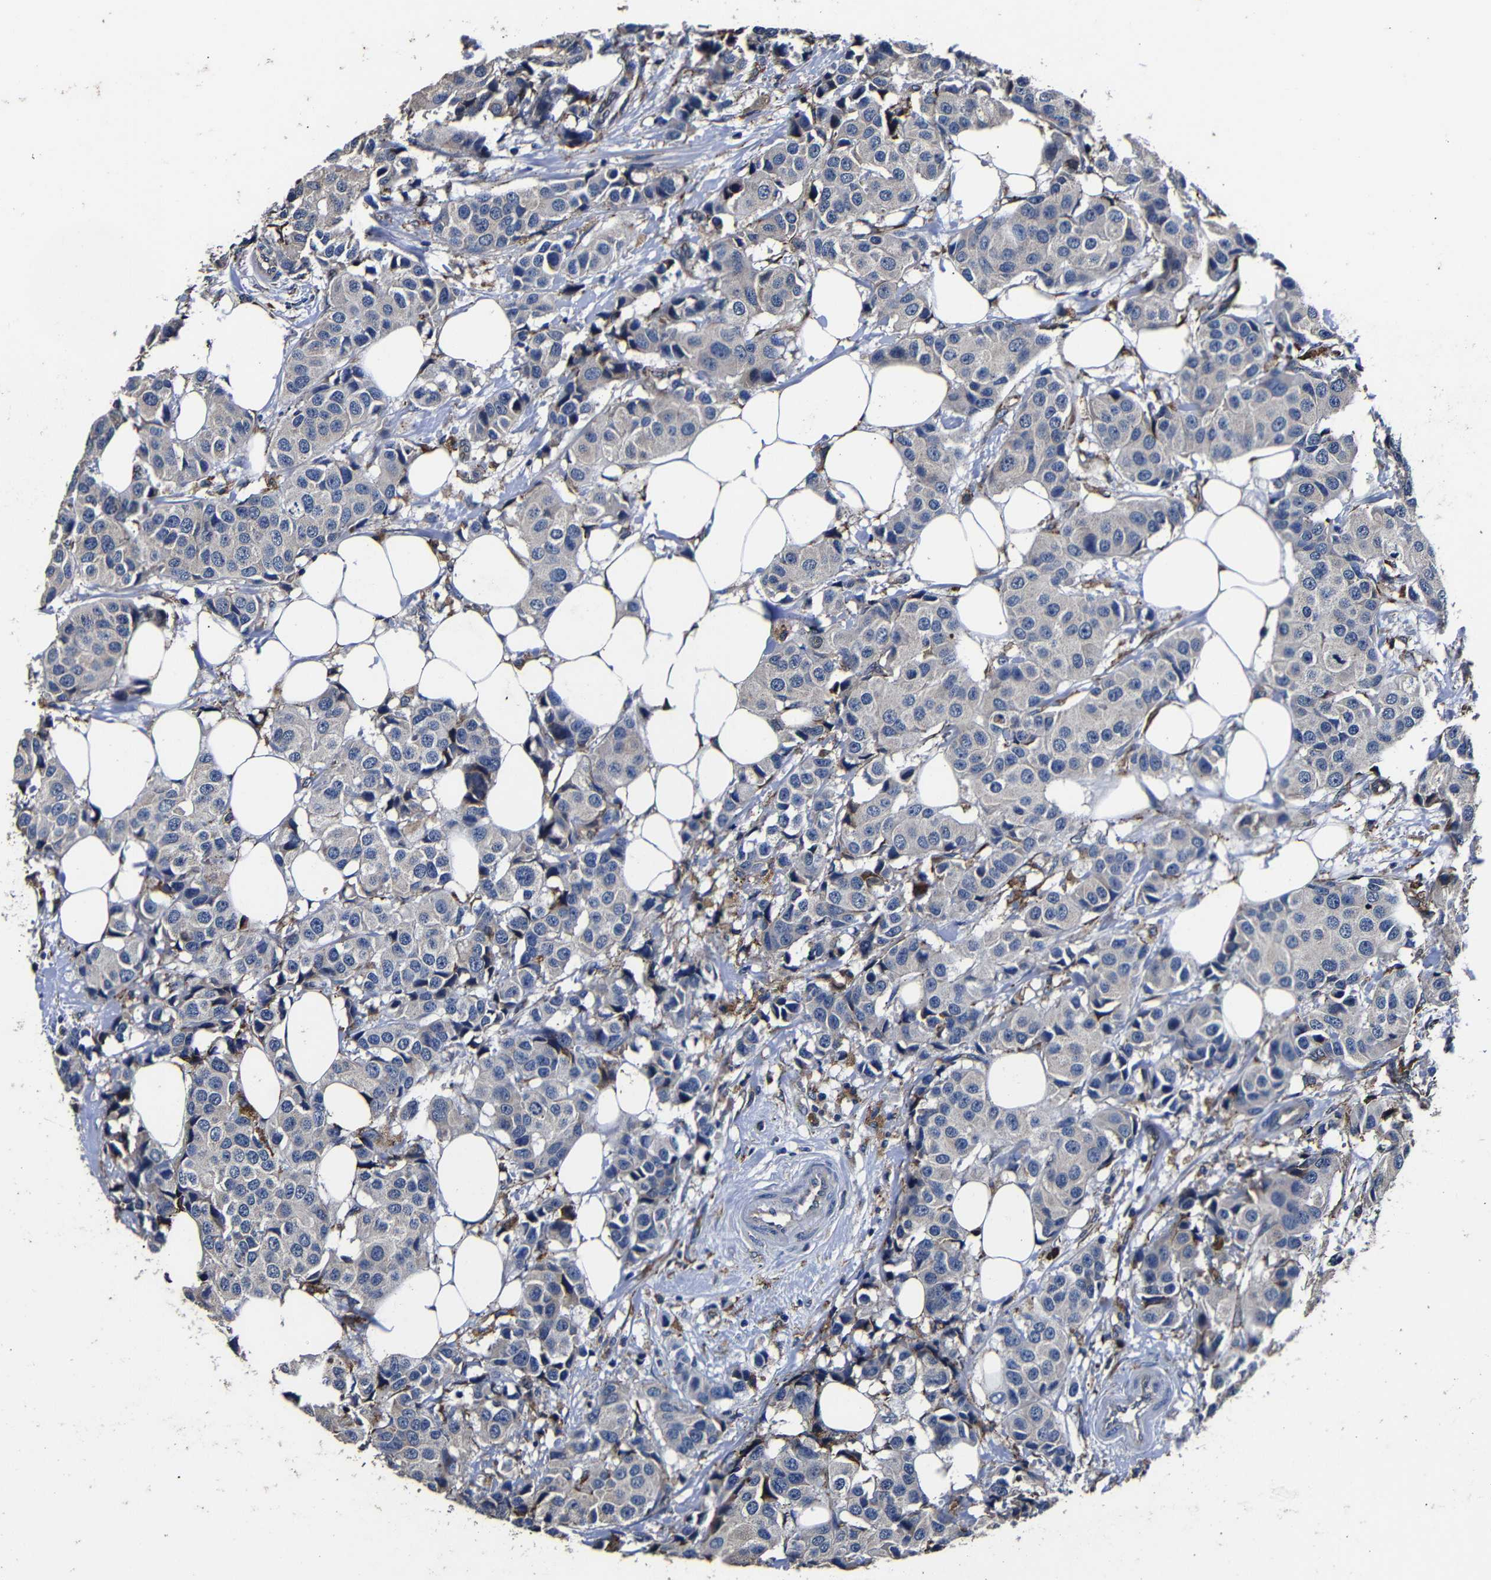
{"staining": {"intensity": "weak", "quantity": "<25%", "location": "cytoplasmic/membranous"}, "tissue": "breast cancer", "cell_type": "Tumor cells", "image_type": "cancer", "snomed": [{"axis": "morphology", "description": "Normal tissue, NOS"}, {"axis": "morphology", "description": "Duct carcinoma"}, {"axis": "topography", "description": "Breast"}], "caption": "A high-resolution micrograph shows IHC staining of breast cancer (intraductal carcinoma), which displays no significant staining in tumor cells. (Brightfield microscopy of DAB (3,3'-diaminobenzidine) immunohistochemistry at high magnification).", "gene": "SCN9A", "patient": {"sex": "female", "age": 39}}